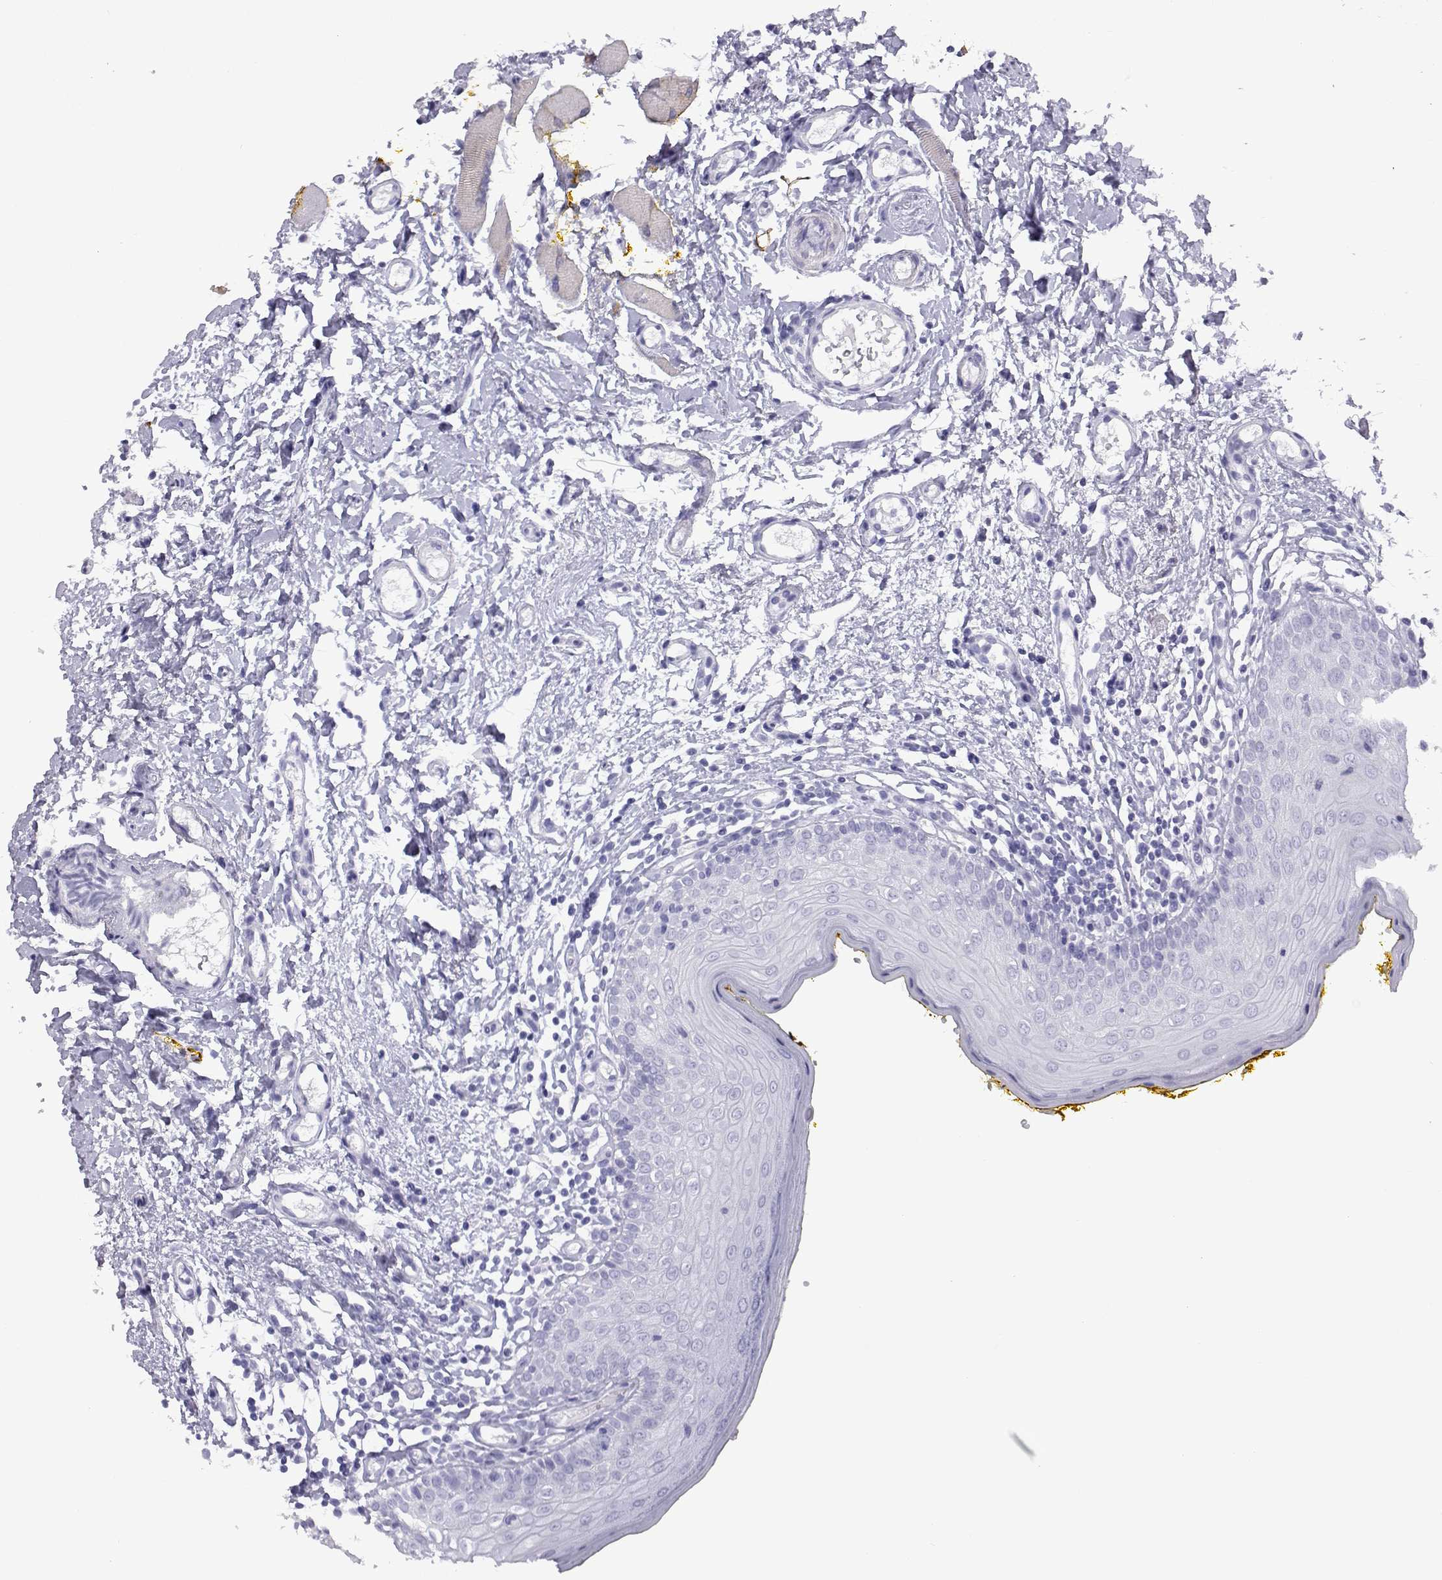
{"staining": {"intensity": "negative", "quantity": "none", "location": "none"}, "tissue": "oral mucosa", "cell_type": "Squamous epithelial cells", "image_type": "normal", "snomed": [{"axis": "morphology", "description": "Normal tissue, NOS"}, {"axis": "topography", "description": "Oral tissue"}, {"axis": "topography", "description": "Tounge, NOS"}], "caption": "DAB immunohistochemical staining of normal human oral mucosa shows no significant staining in squamous epithelial cells.", "gene": "PLIN4", "patient": {"sex": "female", "age": 58}}